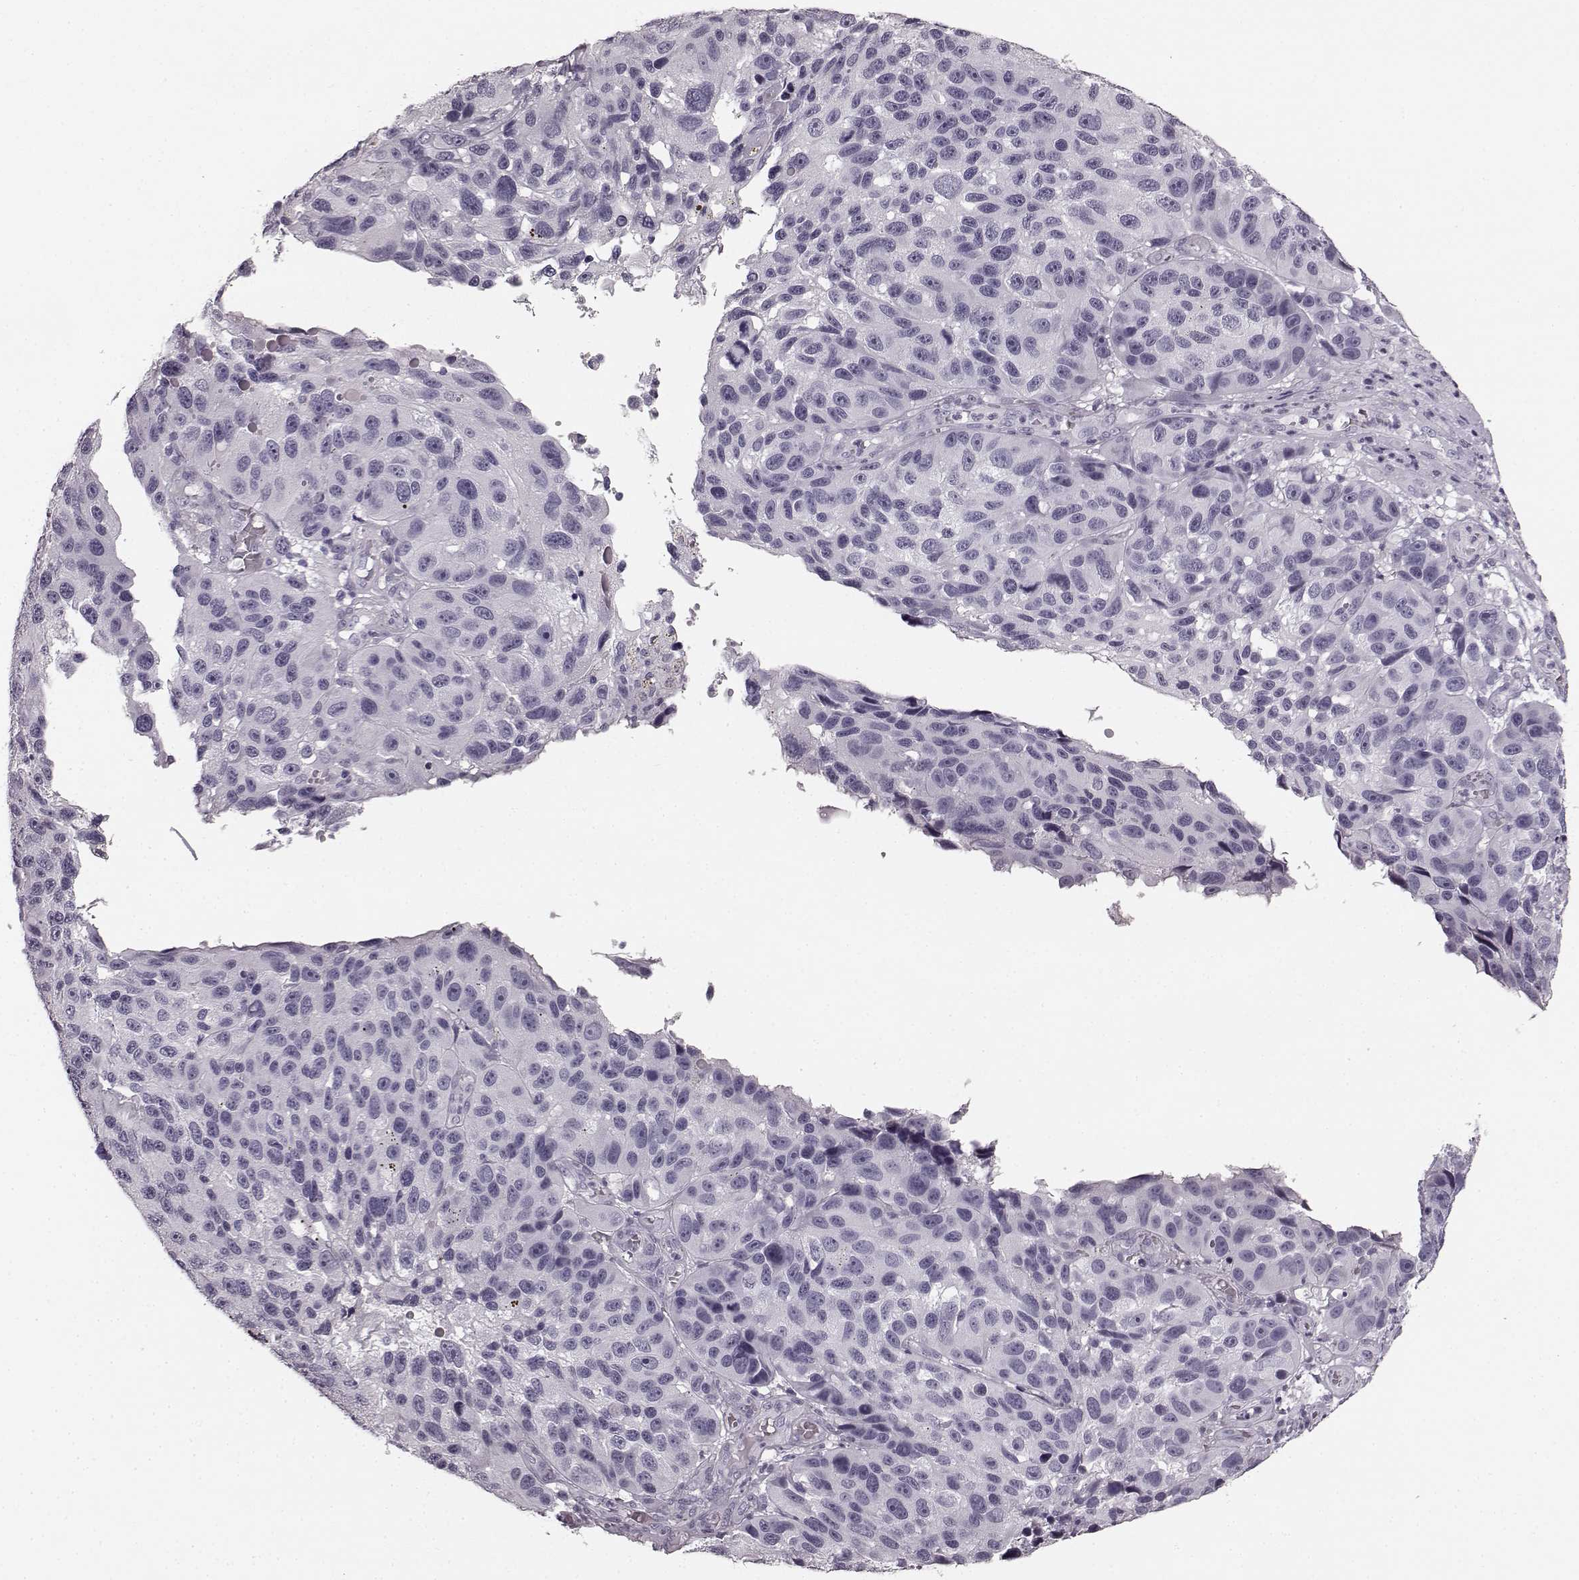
{"staining": {"intensity": "negative", "quantity": "none", "location": "none"}, "tissue": "melanoma", "cell_type": "Tumor cells", "image_type": "cancer", "snomed": [{"axis": "morphology", "description": "Malignant melanoma, NOS"}, {"axis": "topography", "description": "Skin"}], "caption": "Histopathology image shows no significant protein positivity in tumor cells of melanoma. (DAB IHC visualized using brightfield microscopy, high magnification).", "gene": "TMPRSS15", "patient": {"sex": "male", "age": 53}}